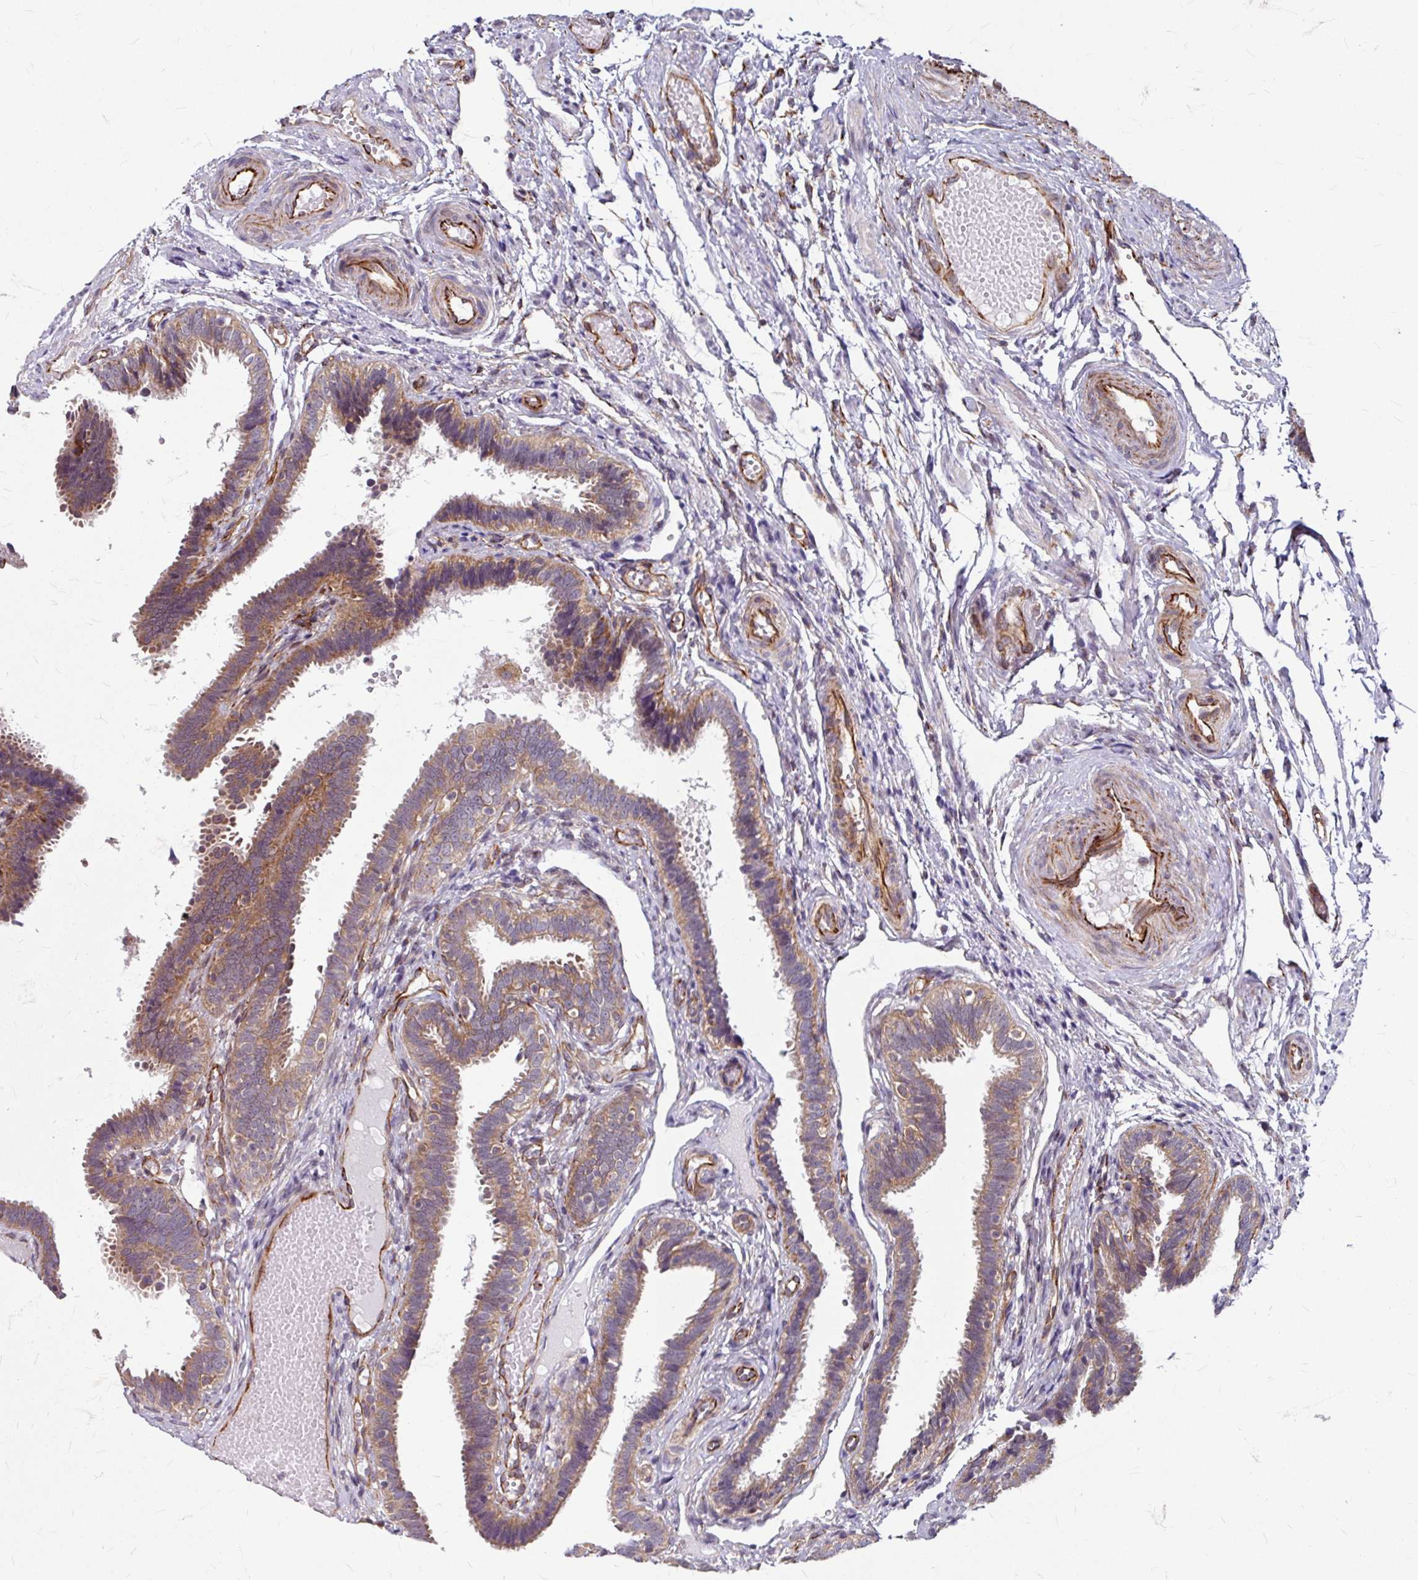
{"staining": {"intensity": "moderate", "quantity": ">75%", "location": "cytoplasmic/membranous"}, "tissue": "fallopian tube", "cell_type": "Glandular cells", "image_type": "normal", "snomed": [{"axis": "morphology", "description": "Normal tissue, NOS"}, {"axis": "topography", "description": "Fallopian tube"}], "caption": "Immunohistochemical staining of unremarkable fallopian tube demonstrates >75% levels of moderate cytoplasmic/membranous protein positivity in approximately >75% of glandular cells.", "gene": "DAAM2", "patient": {"sex": "female", "age": 37}}